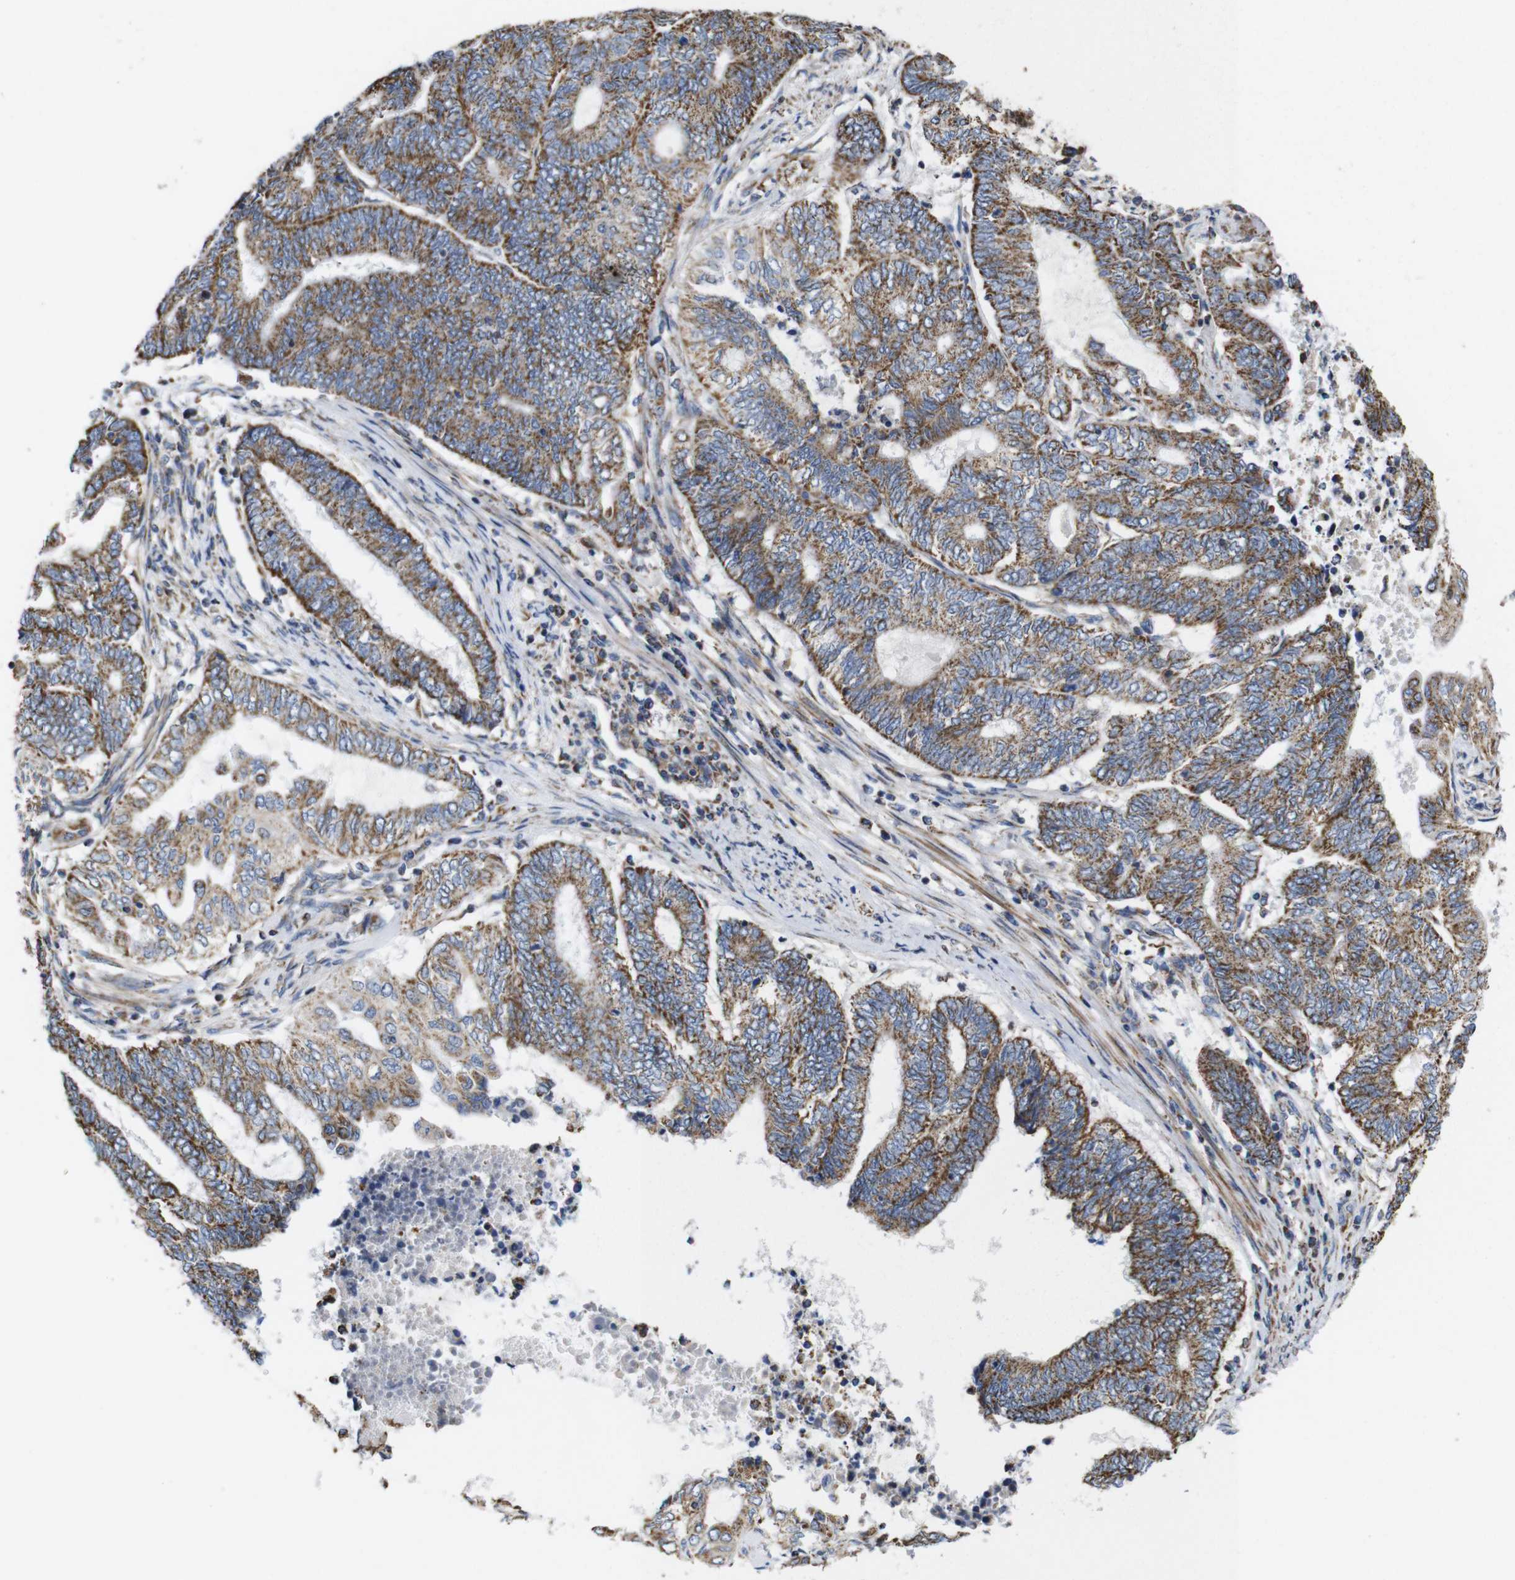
{"staining": {"intensity": "moderate", "quantity": ">75%", "location": "cytoplasmic/membranous"}, "tissue": "endometrial cancer", "cell_type": "Tumor cells", "image_type": "cancer", "snomed": [{"axis": "morphology", "description": "Adenocarcinoma, NOS"}, {"axis": "topography", "description": "Uterus"}, {"axis": "topography", "description": "Endometrium"}], "caption": "Moderate cytoplasmic/membranous protein staining is present in about >75% of tumor cells in endometrial cancer.", "gene": "FAM171B", "patient": {"sex": "female", "age": 70}}